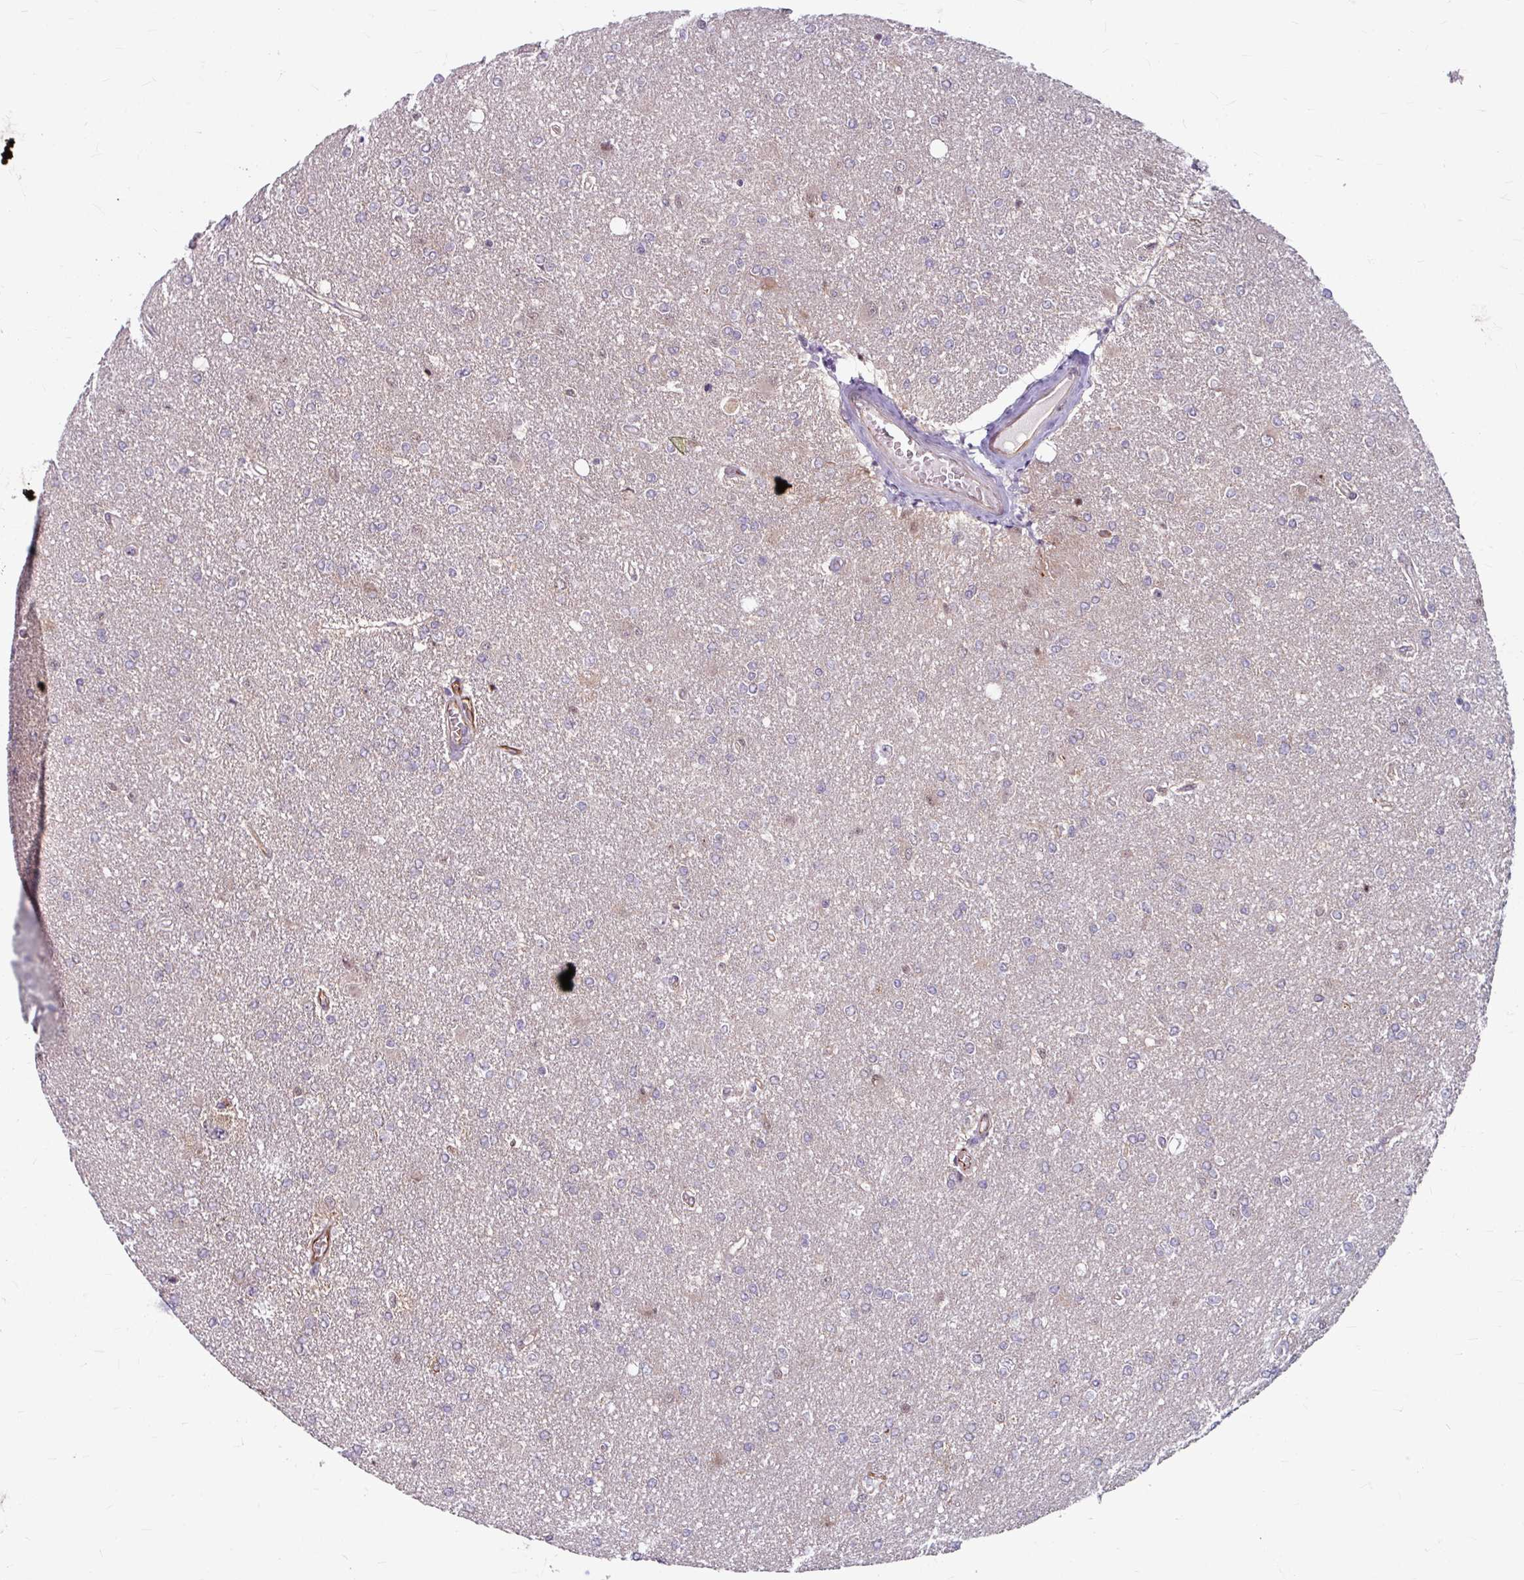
{"staining": {"intensity": "weak", "quantity": "<25%", "location": "cytoplasmic/membranous"}, "tissue": "glioma", "cell_type": "Tumor cells", "image_type": "cancer", "snomed": [{"axis": "morphology", "description": "Glioma, malignant, High grade"}, {"axis": "topography", "description": "Brain"}], "caption": "This image is of glioma stained with immunohistochemistry to label a protein in brown with the nuclei are counter-stained blue. There is no staining in tumor cells.", "gene": "DAAM2", "patient": {"sex": "male", "age": 67}}